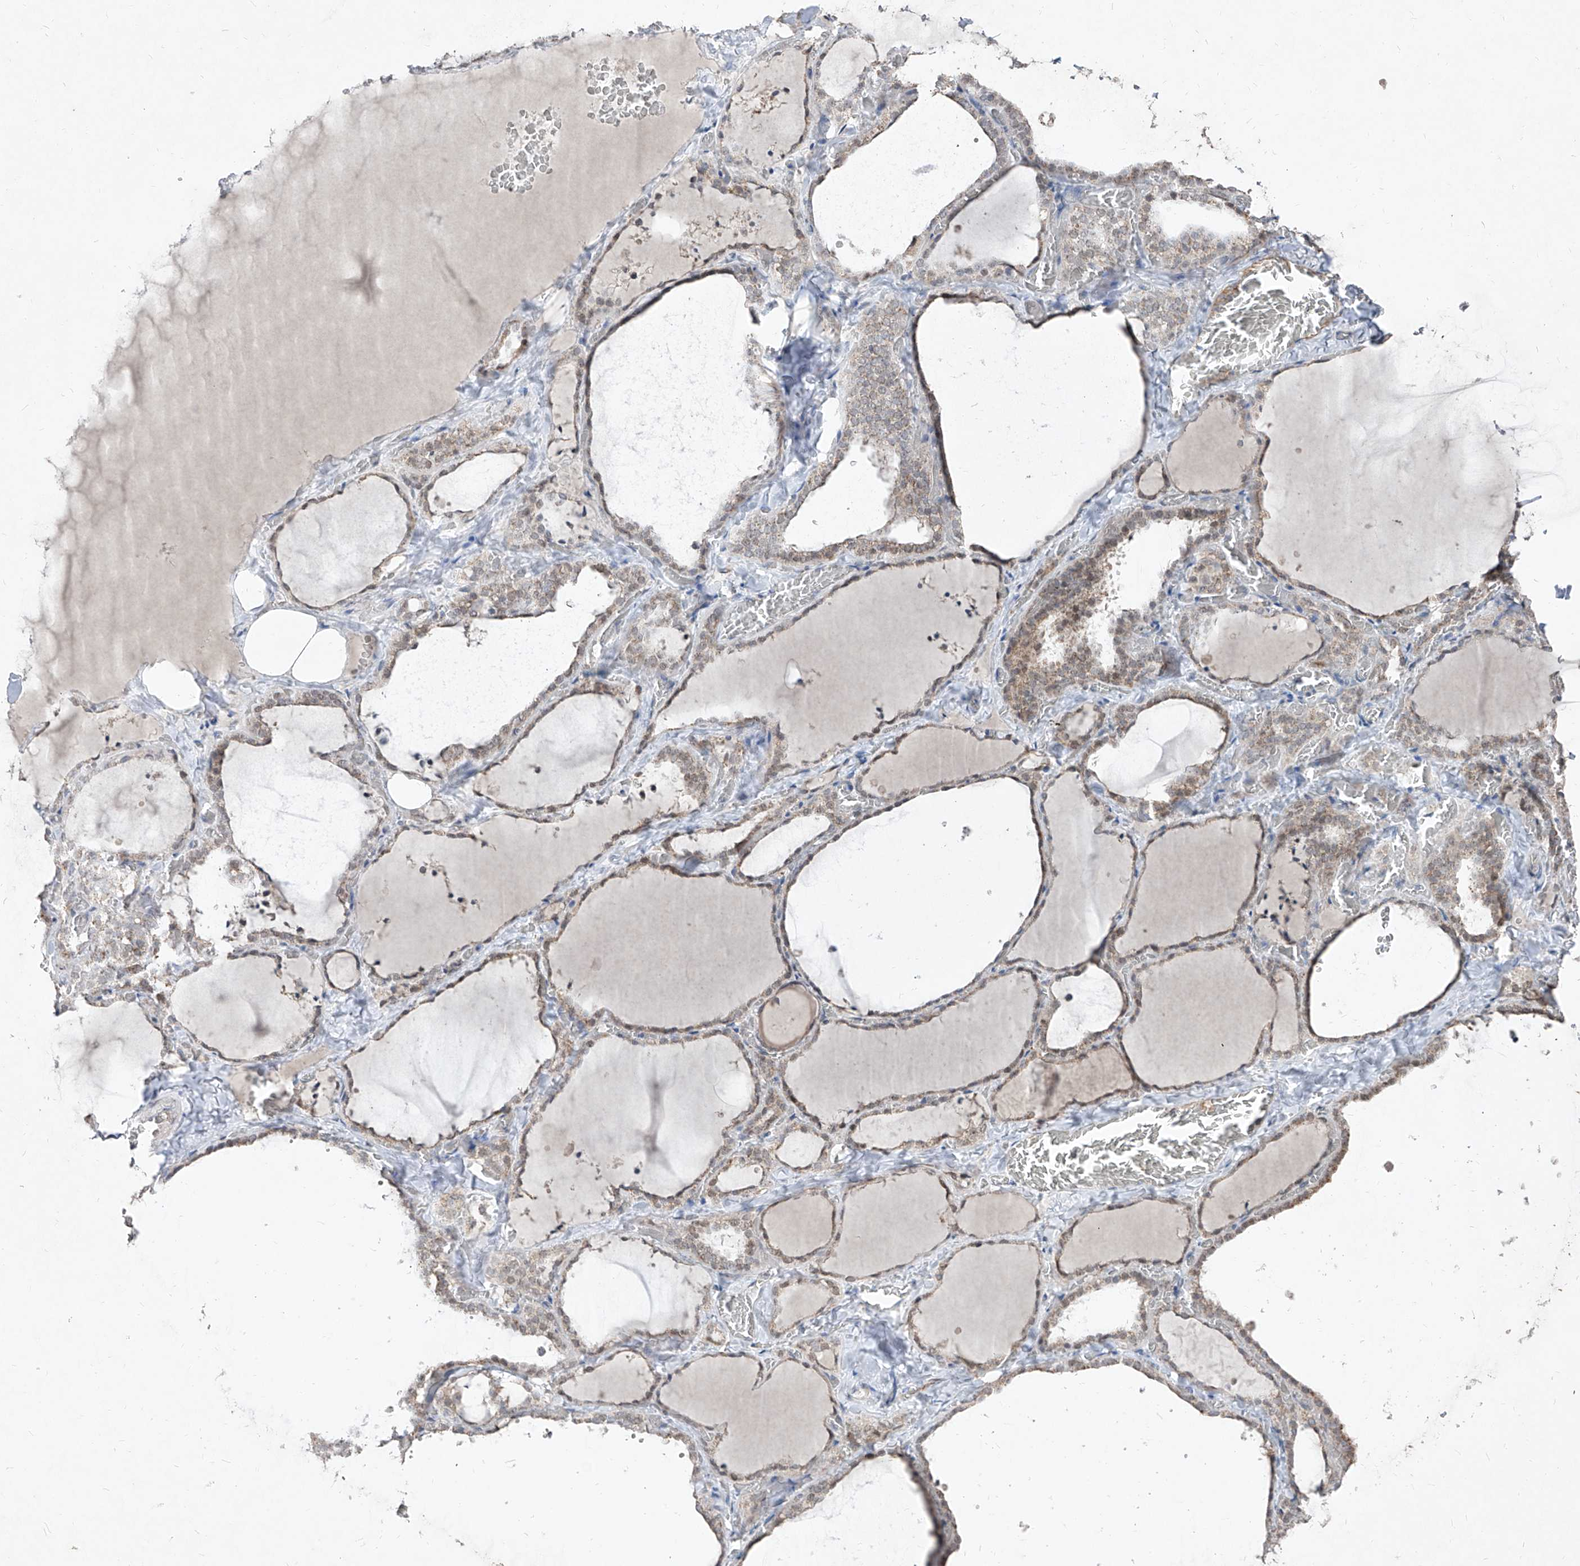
{"staining": {"intensity": "moderate", "quantity": "25%-75%", "location": "cytoplasmic/membranous"}, "tissue": "thyroid gland", "cell_type": "Glandular cells", "image_type": "normal", "snomed": [{"axis": "morphology", "description": "Normal tissue, NOS"}, {"axis": "topography", "description": "Thyroid gland"}], "caption": "Unremarkable thyroid gland reveals moderate cytoplasmic/membranous positivity in about 25%-75% of glandular cells, visualized by immunohistochemistry. (brown staining indicates protein expression, while blue staining denotes nuclei).", "gene": "NDUFB3", "patient": {"sex": "female", "age": 22}}